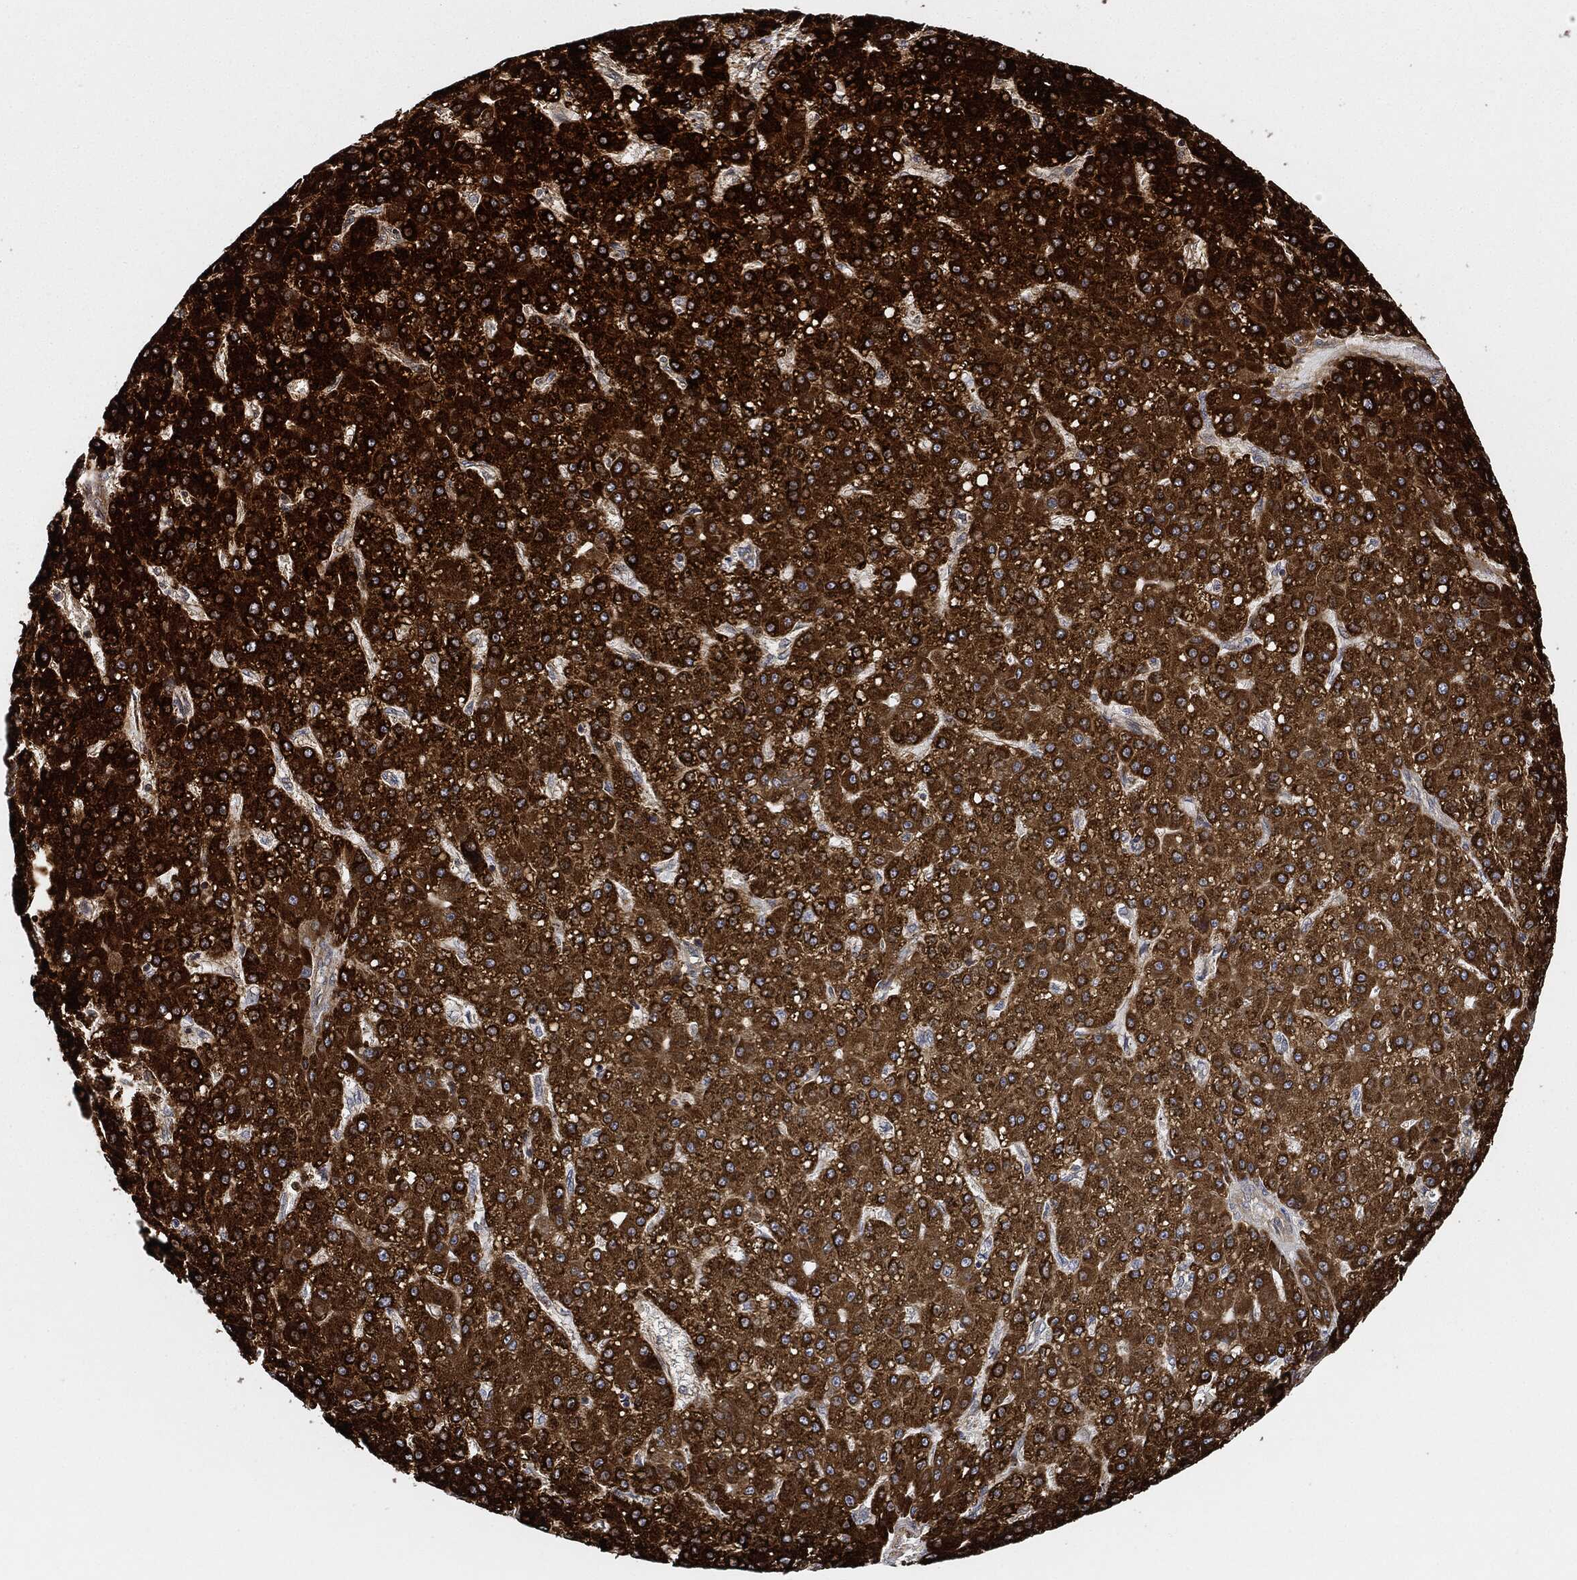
{"staining": {"intensity": "strong", "quantity": ">75%", "location": "cytoplasmic/membranous"}, "tissue": "liver cancer", "cell_type": "Tumor cells", "image_type": "cancer", "snomed": [{"axis": "morphology", "description": "Carcinoma, Hepatocellular, NOS"}, {"axis": "topography", "description": "Liver"}], "caption": "Immunohistochemical staining of human liver cancer (hepatocellular carcinoma) demonstrates high levels of strong cytoplasmic/membranous protein staining in about >75% of tumor cells.", "gene": "MAP3K3", "patient": {"sex": "male", "age": 67}}